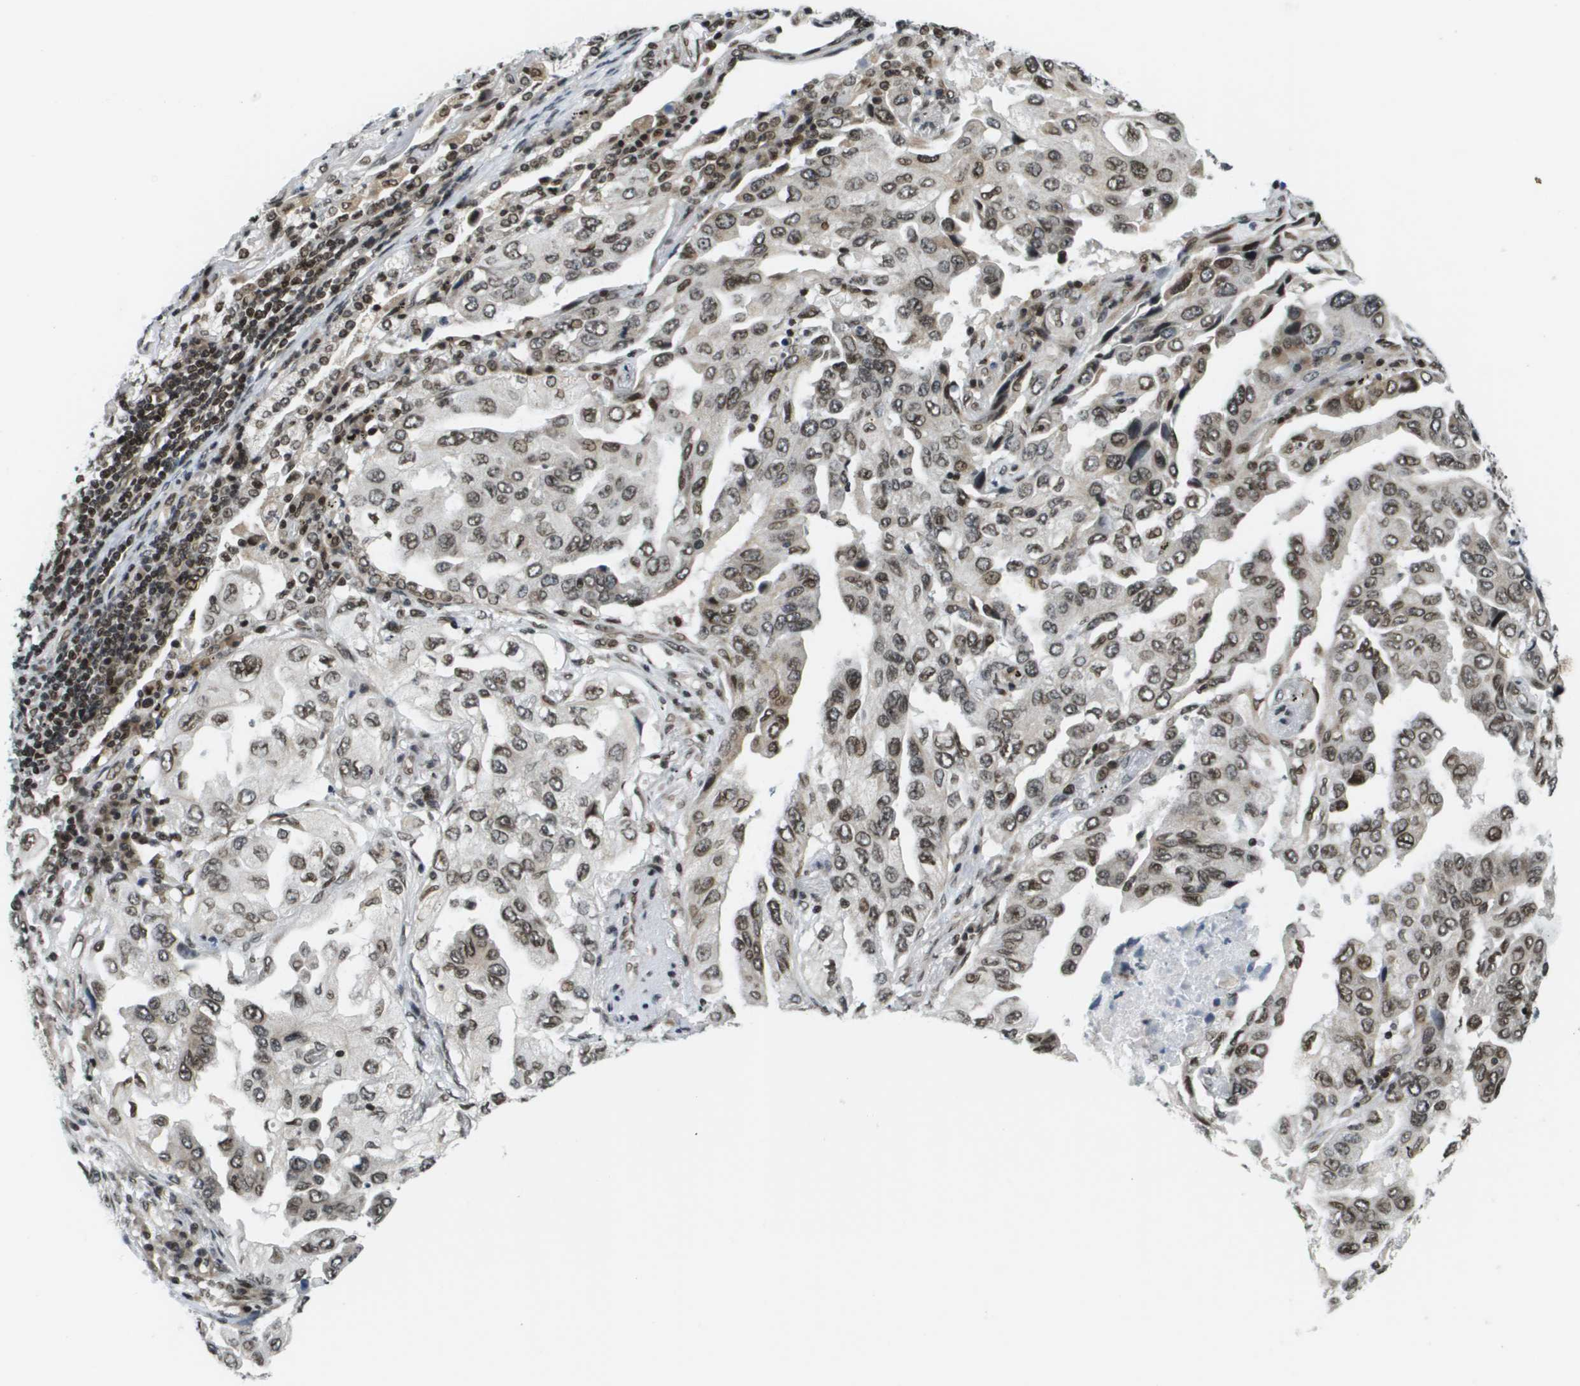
{"staining": {"intensity": "moderate", "quantity": ">75%", "location": "nuclear"}, "tissue": "lung cancer", "cell_type": "Tumor cells", "image_type": "cancer", "snomed": [{"axis": "morphology", "description": "Adenocarcinoma, NOS"}, {"axis": "topography", "description": "Lung"}], "caption": "High-power microscopy captured an IHC micrograph of adenocarcinoma (lung), revealing moderate nuclear expression in approximately >75% of tumor cells.", "gene": "RECQL4", "patient": {"sex": "female", "age": 65}}